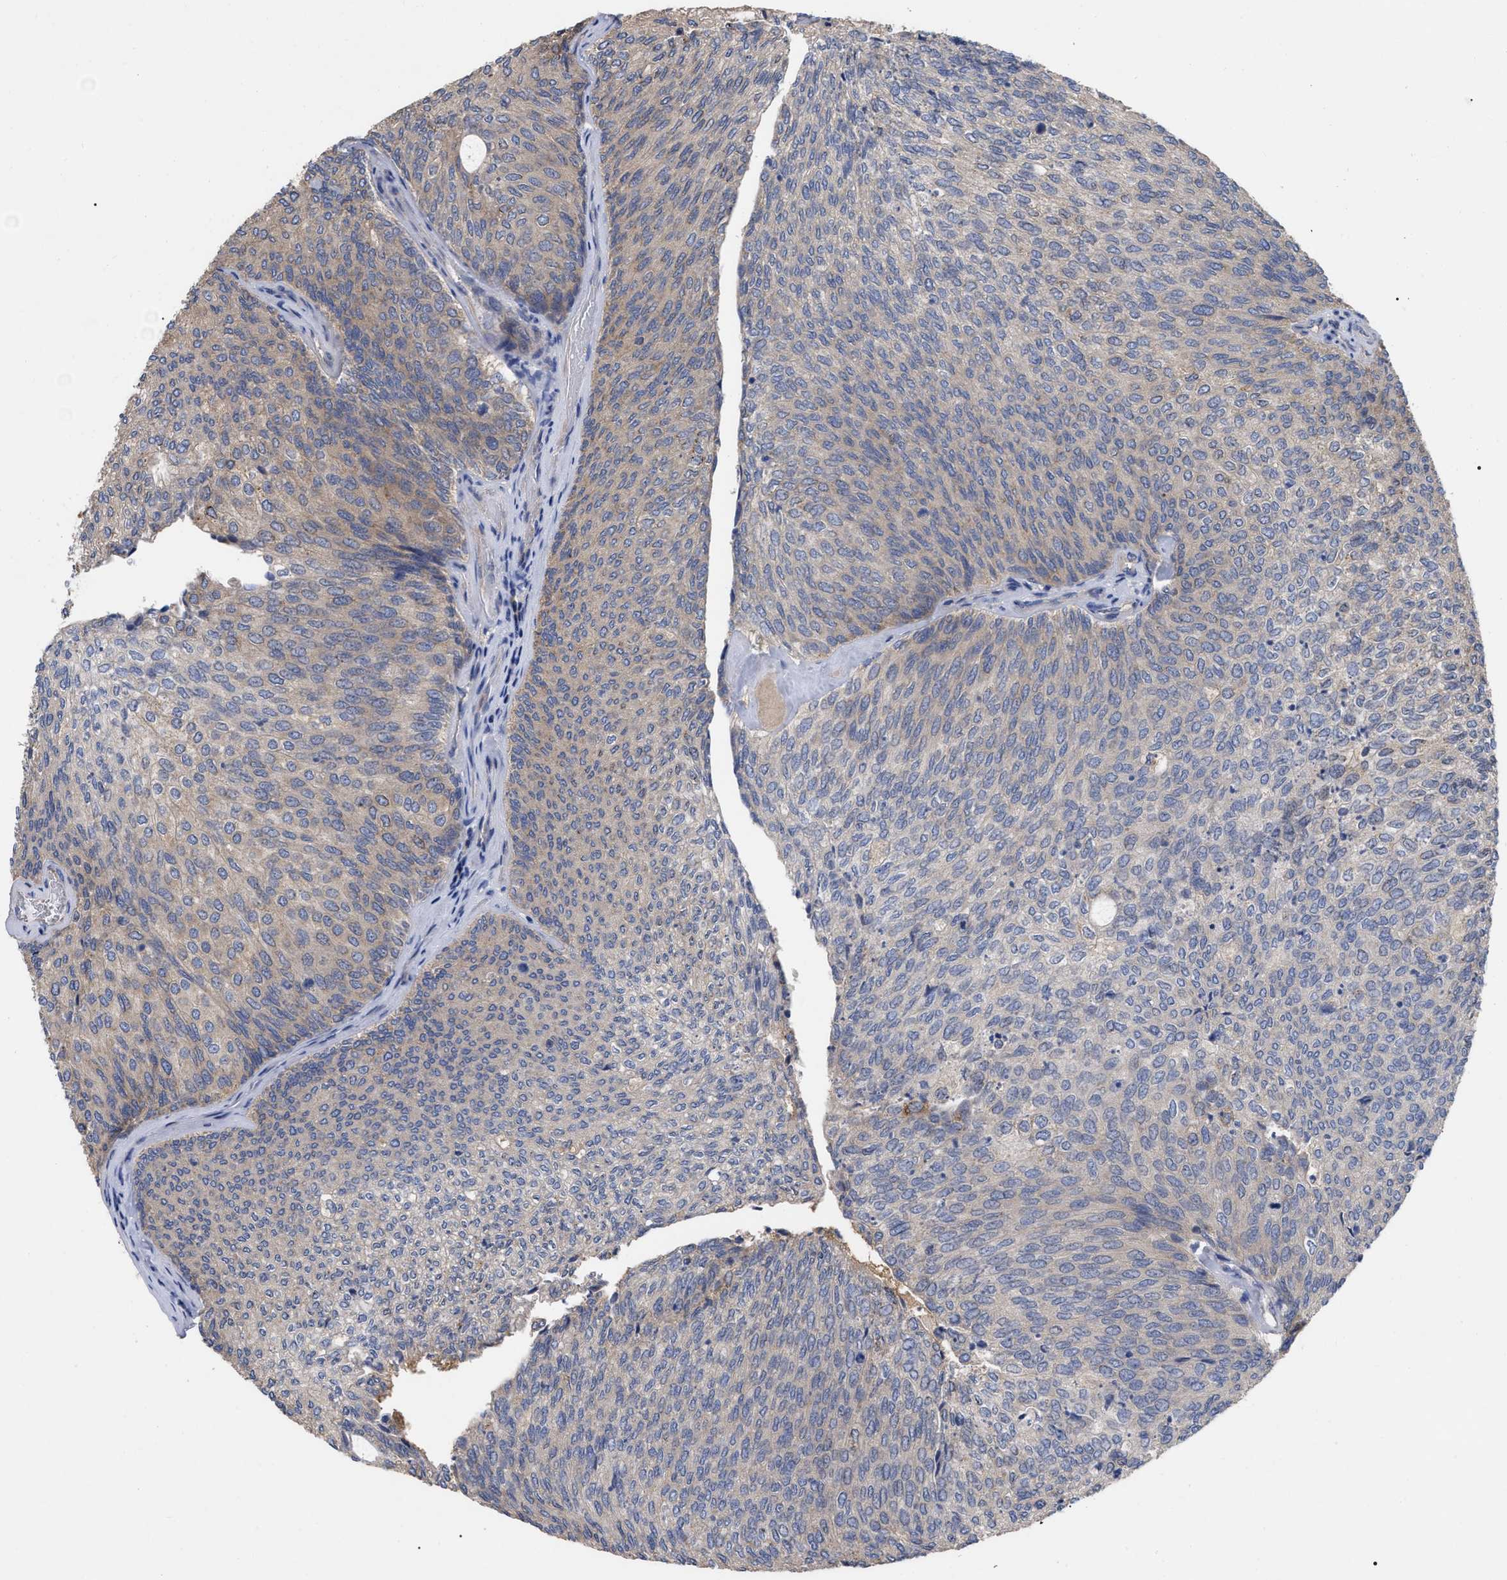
{"staining": {"intensity": "weak", "quantity": ">75%", "location": "cytoplasmic/membranous"}, "tissue": "urothelial cancer", "cell_type": "Tumor cells", "image_type": "cancer", "snomed": [{"axis": "morphology", "description": "Urothelial carcinoma, Low grade"}, {"axis": "topography", "description": "Urinary bladder"}], "caption": "Urothelial cancer tissue exhibits weak cytoplasmic/membranous expression in about >75% of tumor cells, visualized by immunohistochemistry. (Stains: DAB in brown, nuclei in blue, Microscopy: brightfield microscopy at high magnification).", "gene": "RAP1GDS1", "patient": {"sex": "female", "age": 79}}